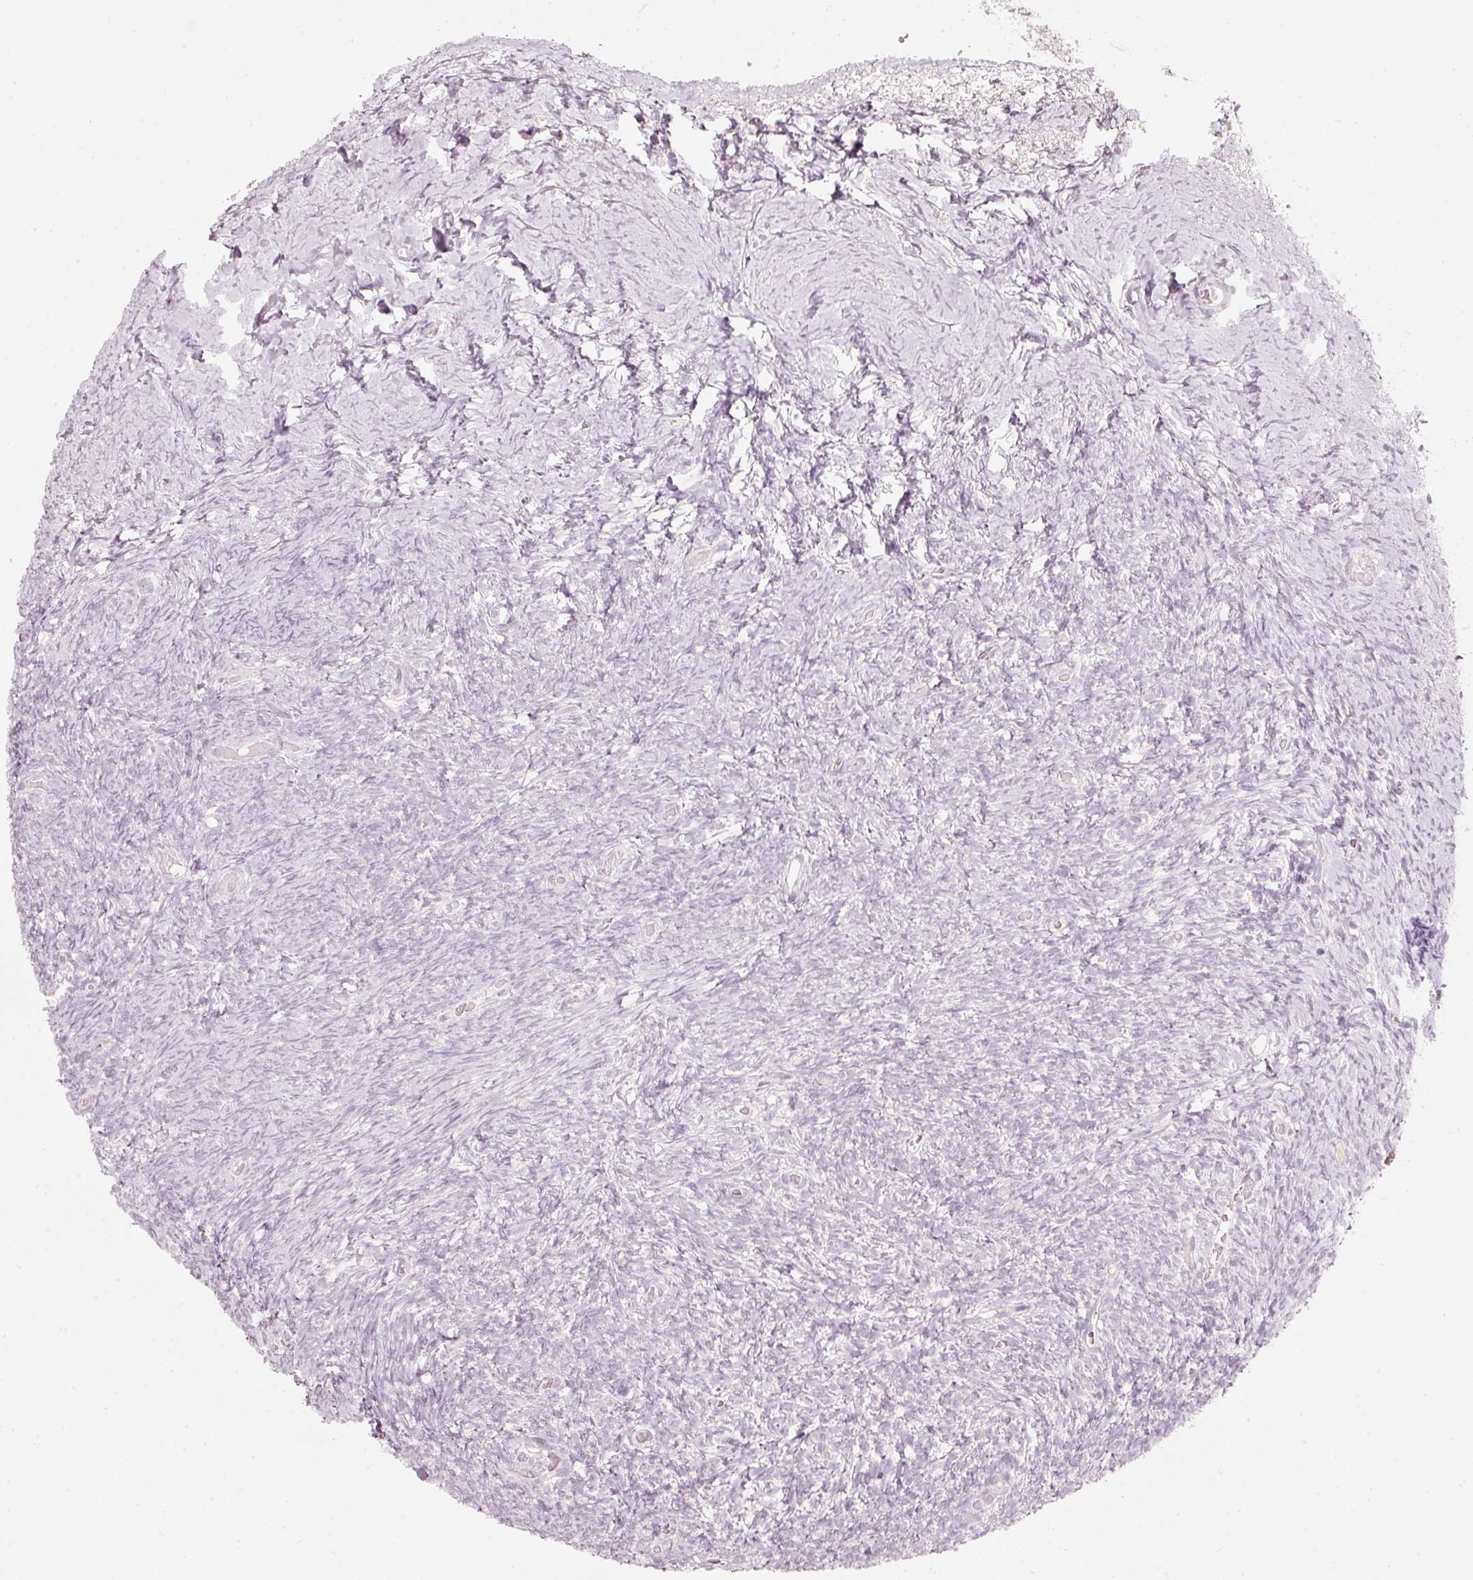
{"staining": {"intensity": "negative", "quantity": "none", "location": "none"}, "tissue": "ovary", "cell_type": "Follicle cells", "image_type": "normal", "snomed": [{"axis": "morphology", "description": "Normal tissue, NOS"}, {"axis": "topography", "description": "Ovary"}], "caption": "Immunohistochemistry (IHC) image of normal human ovary stained for a protein (brown), which reveals no expression in follicle cells. Brightfield microscopy of IHC stained with DAB (brown) and hematoxylin (blue), captured at high magnification.", "gene": "TREX2", "patient": {"sex": "female", "age": 39}}